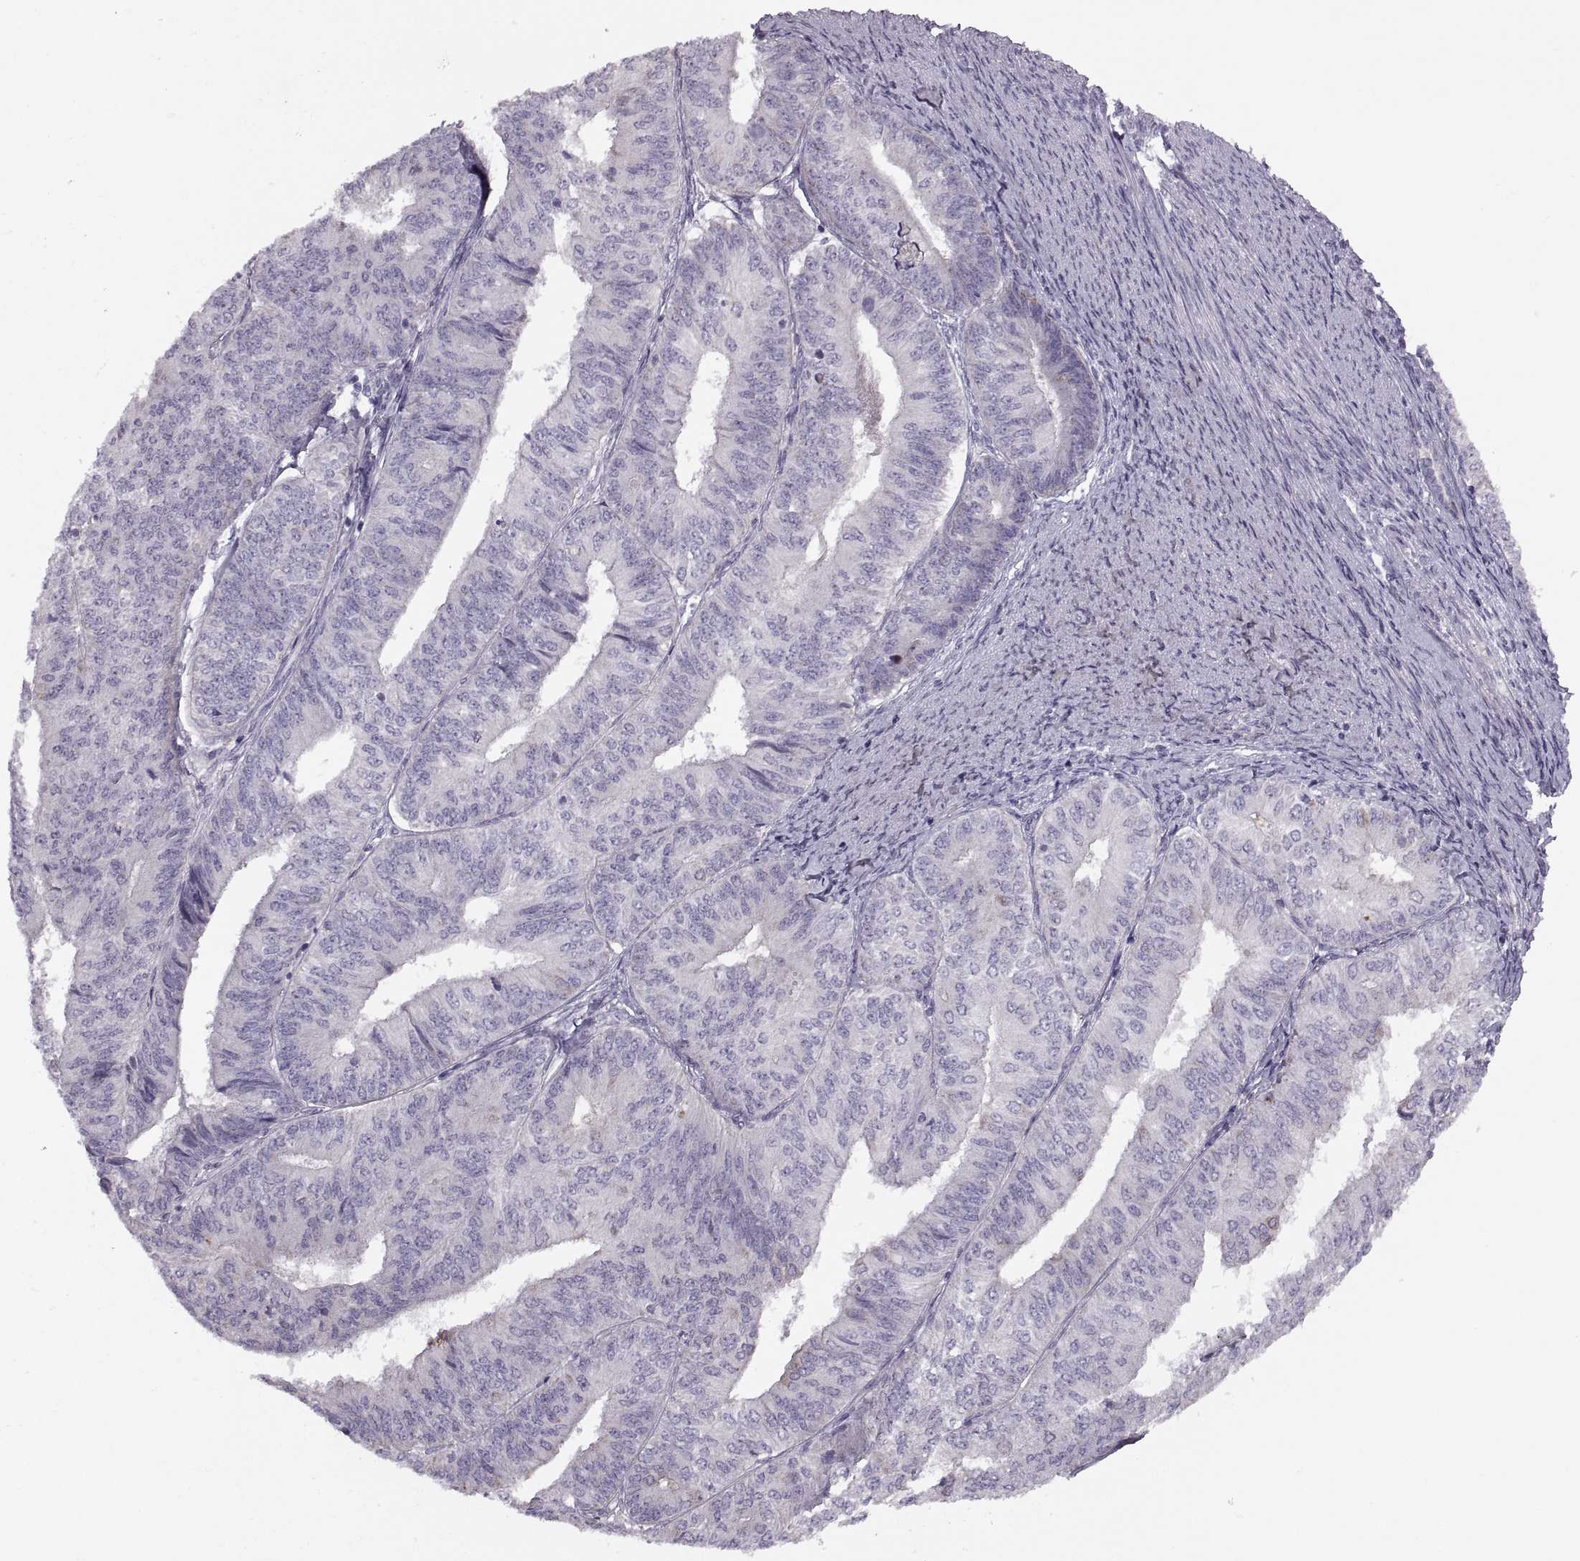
{"staining": {"intensity": "negative", "quantity": "none", "location": "none"}, "tissue": "endometrial cancer", "cell_type": "Tumor cells", "image_type": "cancer", "snomed": [{"axis": "morphology", "description": "Adenocarcinoma, NOS"}, {"axis": "topography", "description": "Endometrium"}], "caption": "An immunohistochemistry micrograph of endometrial cancer (adenocarcinoma) is shown. There is no staining in tumor cells of endometrial cancer (adenocarcinoma). Brightfield microscopy of immunohistochemistry stained with DAB (3,3'-diaminobenzidine) (brown) and hematoxylin (blue), captured at high magnification.", "gene": "PIERCE1", "patient": {"sex": "female", "age": 58}}